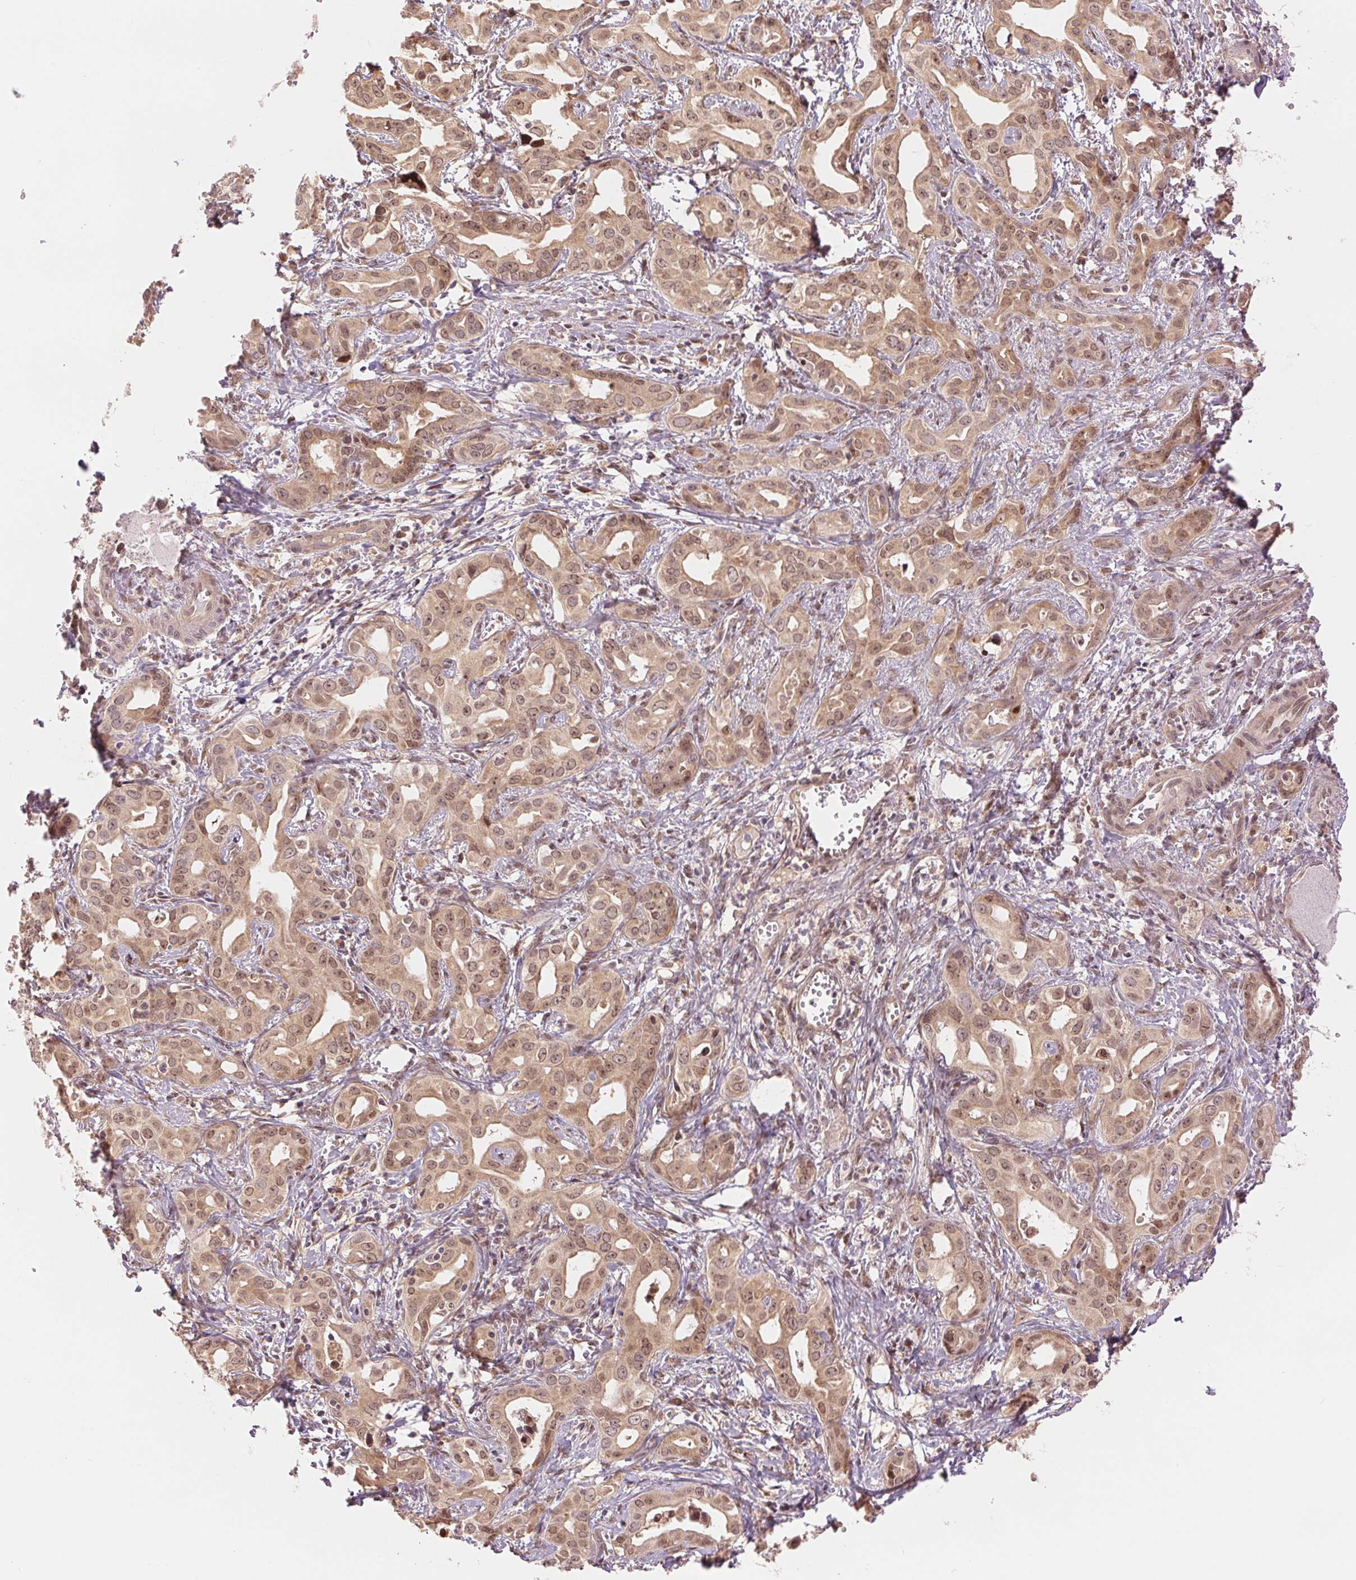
{"staining": {"intensity": "moderate", "quantity": ">75%", "location": "nuclear"}, "tissue": "liver cancer", "cell_type": "Tumor cells", "image_type": "cancer", "snomed": [{"axis": "morphology", "description": "Cholangiocarcinoma"}, {"axis": "topography", "description": "Liver"}], "caption": "Liver cancer (cholangiocarcinoma) stained for a protein shows moderate nuclear positivity in tumor cells.", "gene": "ERI3", "patient": {"sex": "female", "age": 65}}